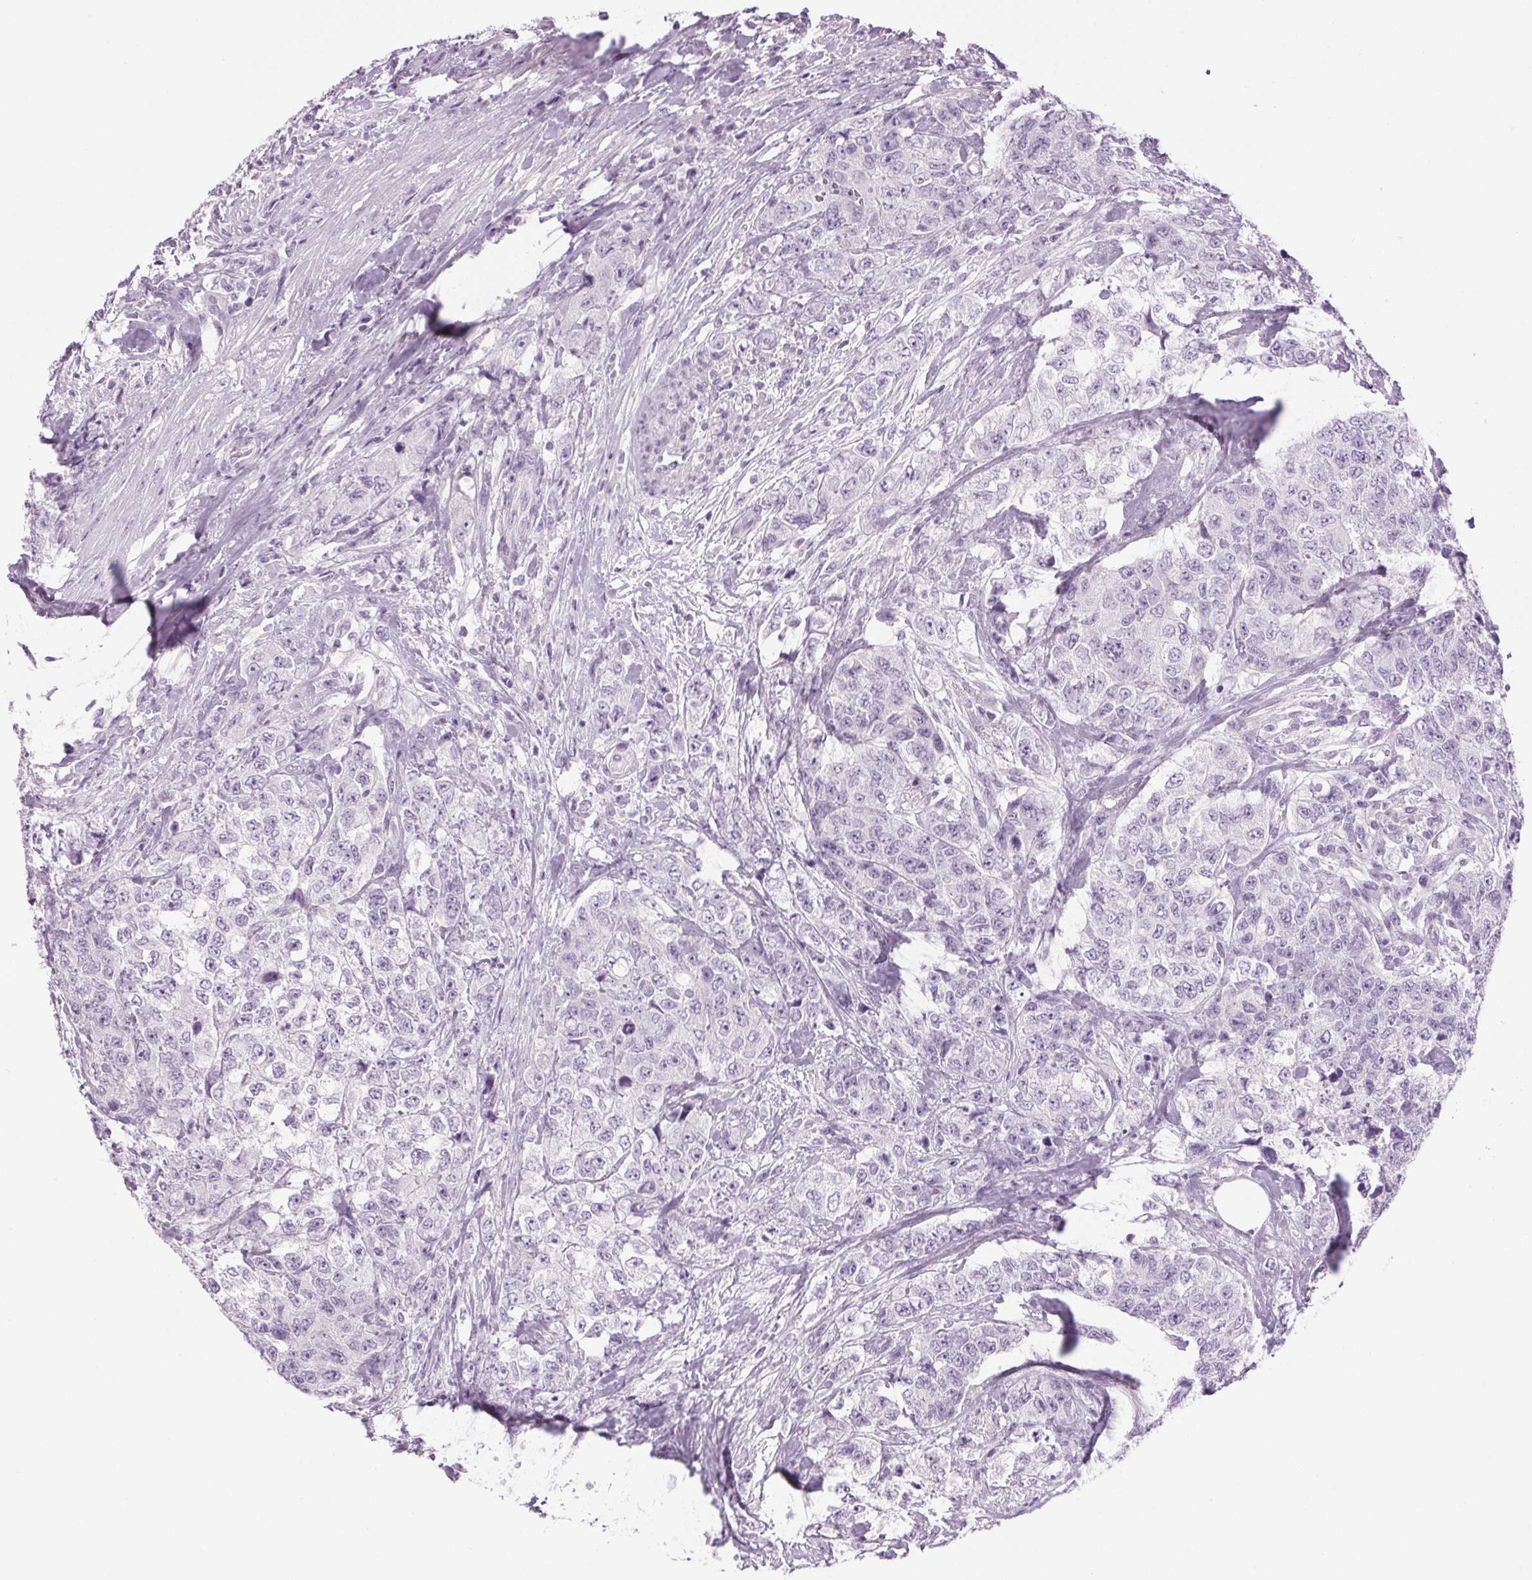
{"staining": {"intensity": "negative", "quantity": "none", "location": "none"}, "tissue": "urothelial cancer", "cell_type": "Tumor cells", "image_type": "cancer", "snomed": [{"axis": "morphology", "description": "Urothelial carcinoma, High grade"}, {"axis": "topography", "description": "Urinary bladder"}], "caption": "An image of urothelial cancer stained for a protein reveals no brown staining in tumor cells.", "gene": "LRP2", "patient": {"sex": "female", "age": 78}}